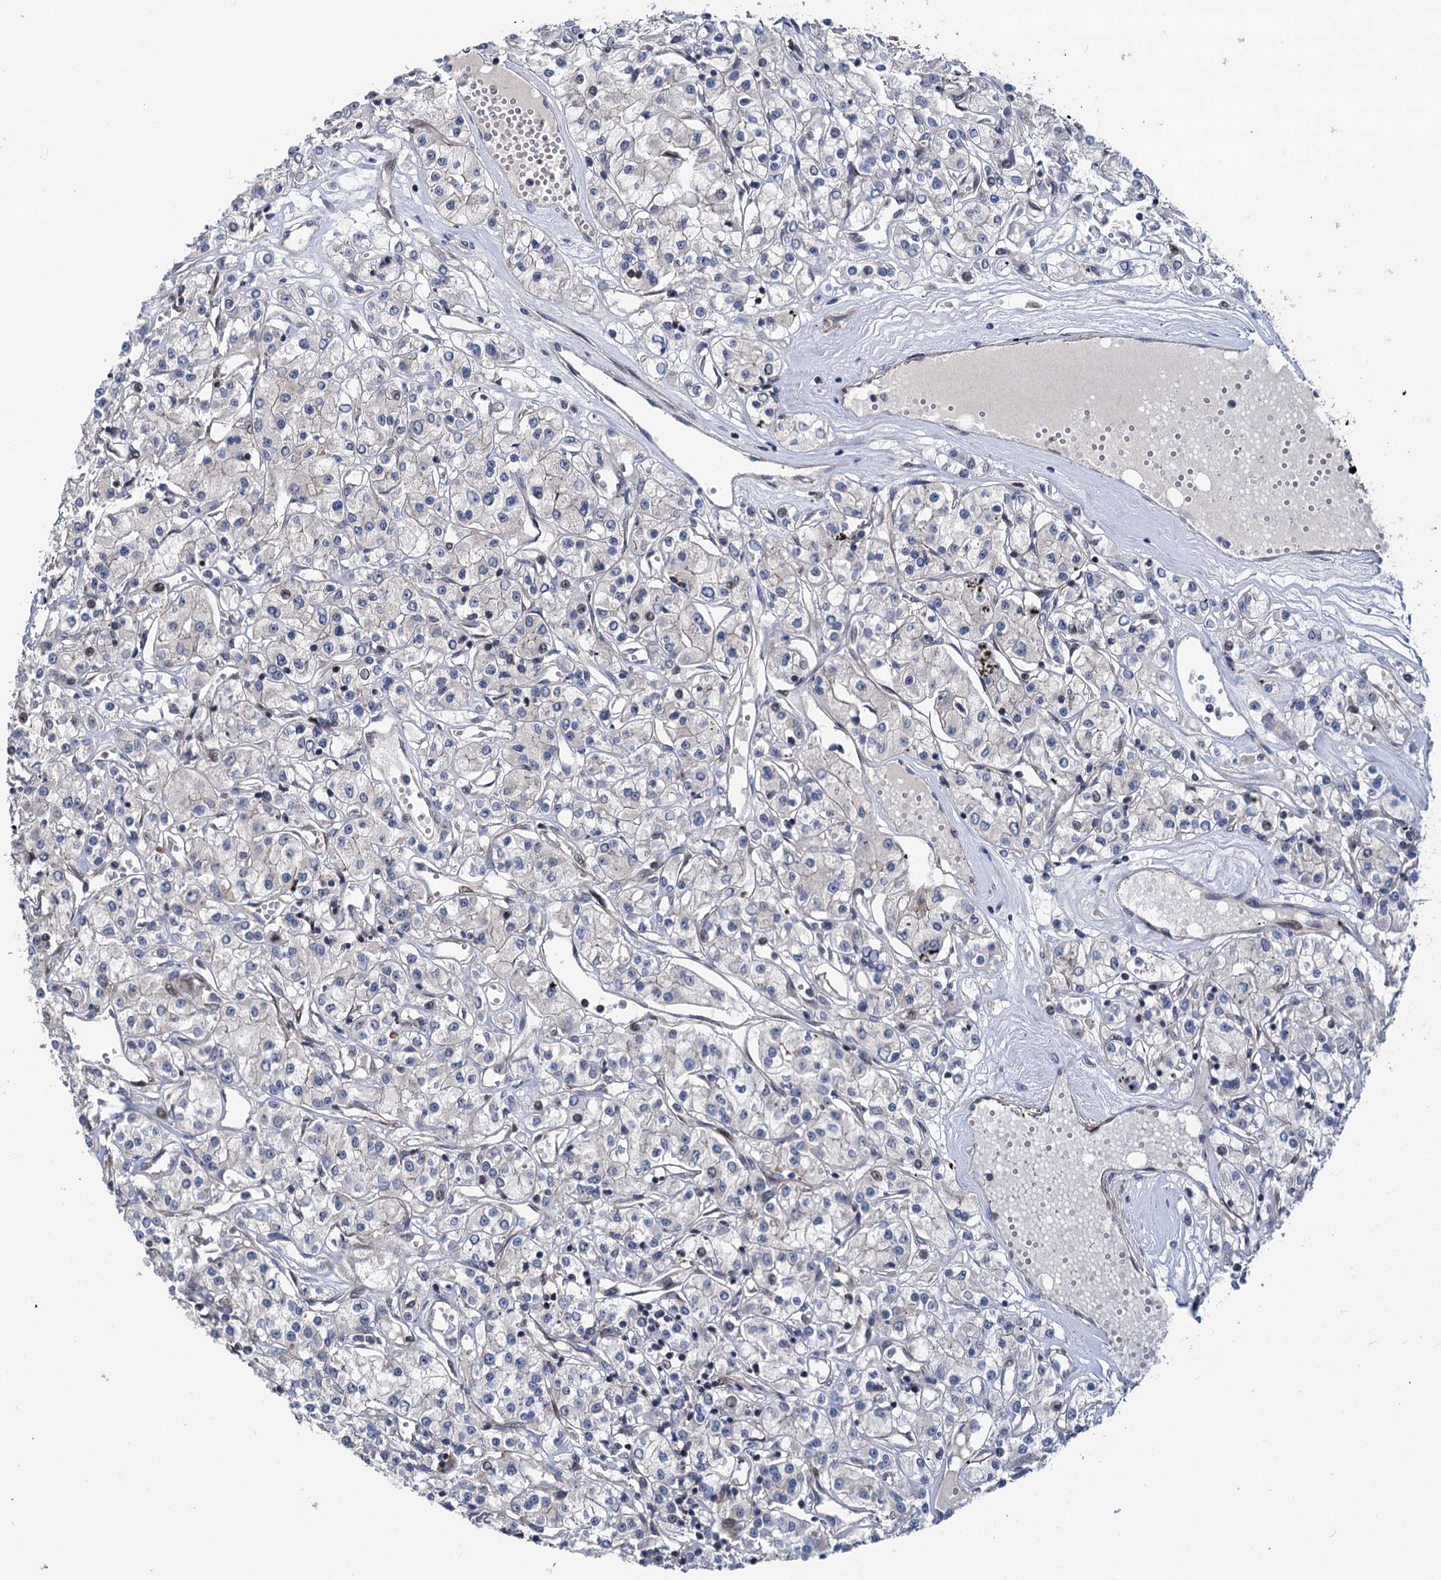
{"staining": {"intensity": "negative", "quantity": "none", "location": "none"}, "tissue": "renal cancer", "cell_type": "Tumor cells", "image_type": "cancer", "snomed": [{"axis": "morphology", "description": "Adenocarcinoma, NOS"}, {"axis": "topography", "description": "Kidney"}], "caption": "Histopathology image shows no significant protein positivity in tumor cells of renal cancer (adenocarcinoma).", "gene": "UBR1", "patient": {"sex": "female", "age": 59}}